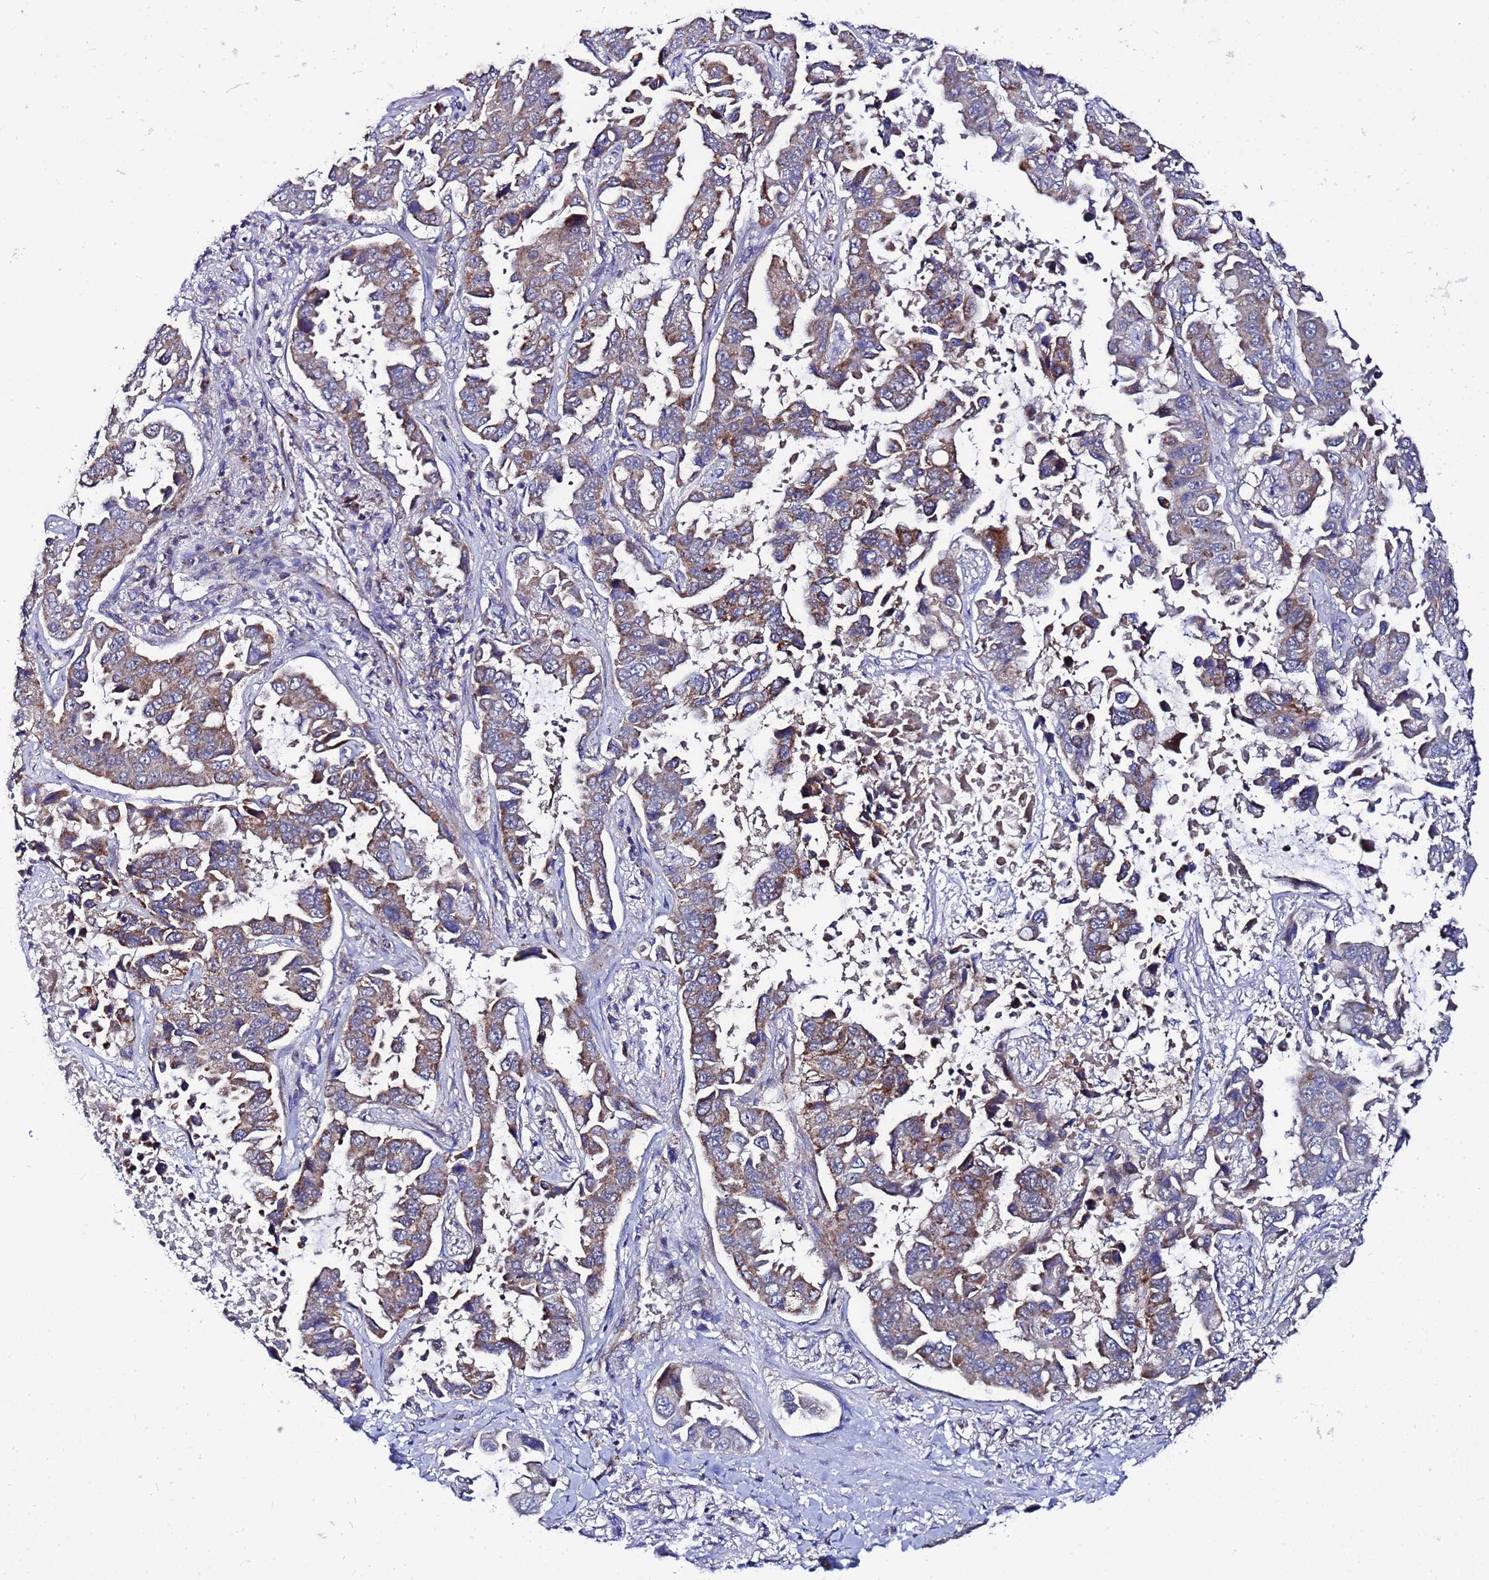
{"staining": {"intensity": "moderate", "quantity": "25%-75%", "location": "cytoplasmic/membranous"}, "tissue": "lung cancer", "cell_type": "Tumor cells", "image_type": "cancer", "snomed": [{"axis": "morphology", "description": "Adenocarcinoma, NOS"}, {"axis": "topography", "description": "Lung"}], "caption": "Tumor cells reveal medium levels of moderate cytoplasmic/membranous expression in about 25%-75% of cells in adenocarcinoma (lung). Immunohistochemistry stains the protein of interest in brown and the nuclei are stained blue.", "gene": "FAHD2A", "patient": {"sex": "male", "age": 64}}